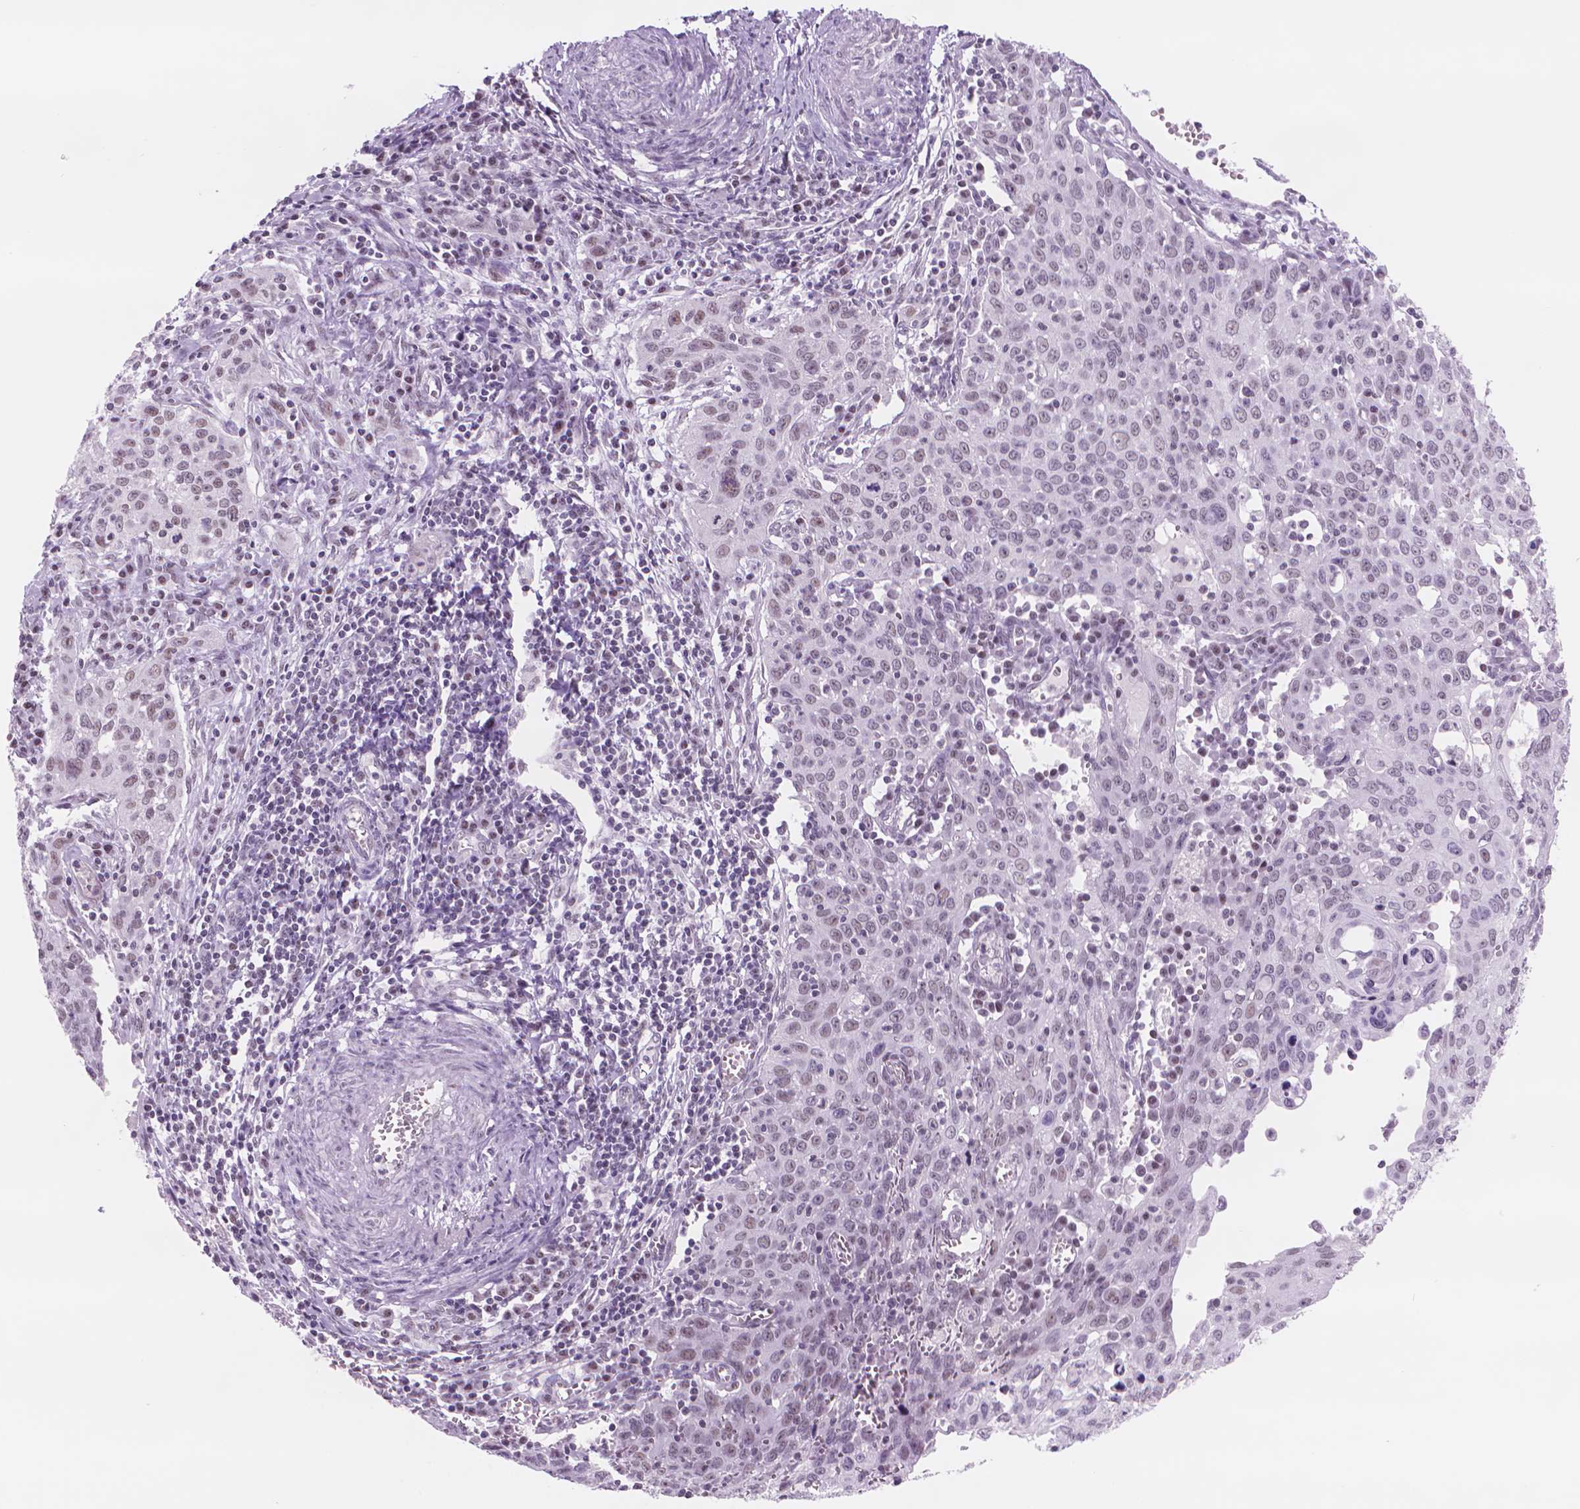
{"staining": {"intensity": "weak", "quantity": "<25%", "location": "nuclear"}, "tissue": "cervical cancer", "cell_type": "Tumor cells", "image_type": "cancer", "snomed": [{"axis": "morphology", "description": "Squamous cell carcinoma, NOS"}, {"axis": "topography", "description": "Cervix"}], "caption": "IHC photomicrograph of neoplastic tissue: human squamous cell carcinoma (cervical) stained with DAB demonstrates no significant protein expression in tumor cells. The staining was performed using DAB to visualize the protein expression in brown, while the nuclei were stained in blue with hematoxylin (Magnification: 20x).", "gene": "POLR3D", "patient": {"sex": "female", "age": 38}}